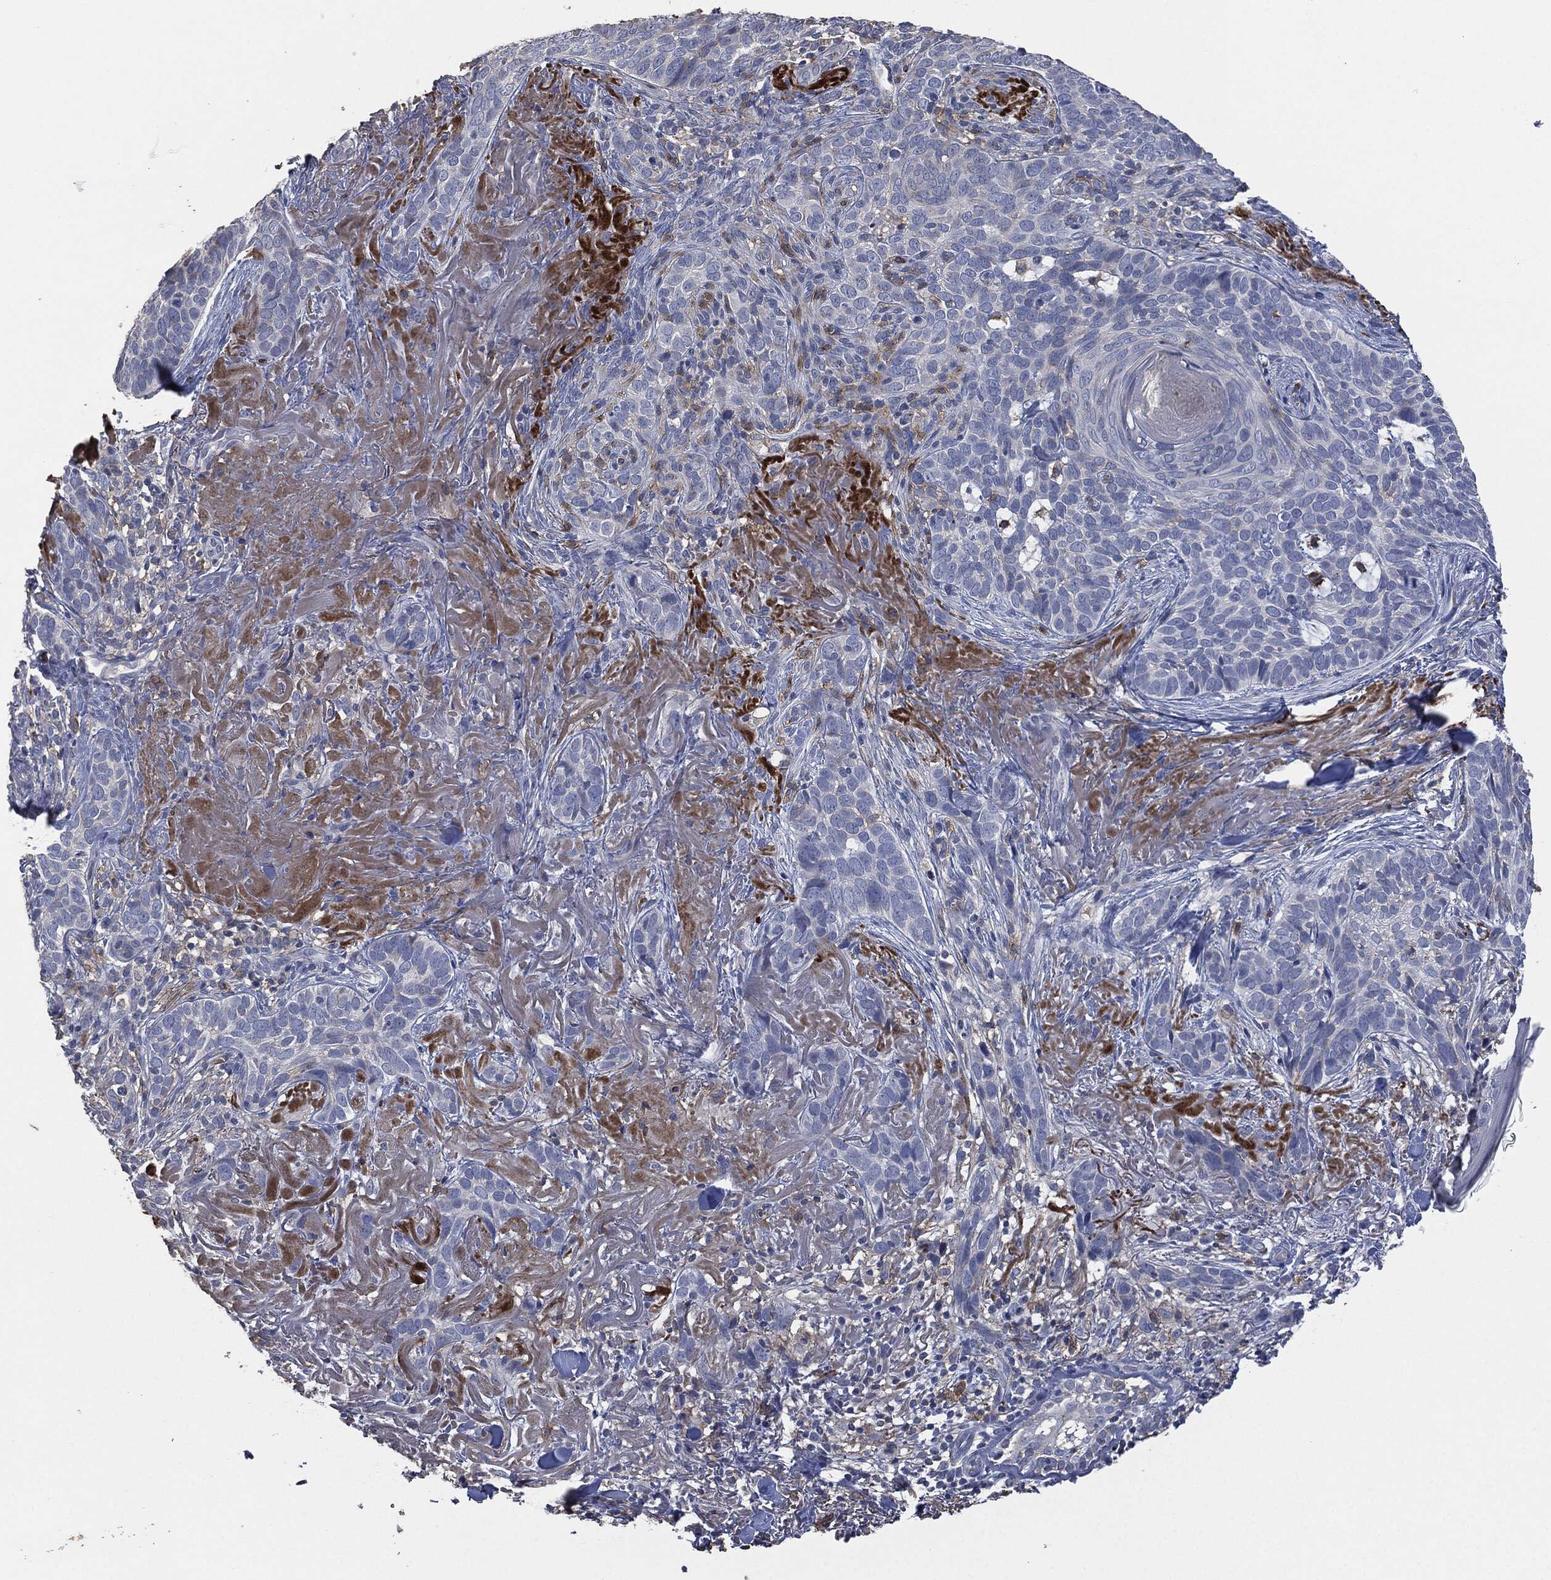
{"staining": {"intensity": "negative", "quantity": "none", "location": "none"}, "tissue": "skin cancer", "cell_type": "Tumor cells", "image_type": "cancer", "snomed": [{"axis": "morphology", "description": "Basal cell carcinoma"}, {"axis": "topography", "description": "Skin"}], "caption": "IHC of skin basal cell carcinoma exhibits no positivity in tumor cells.", "gene": "CD33", "patient": {"sex": "male", "age": 91}}